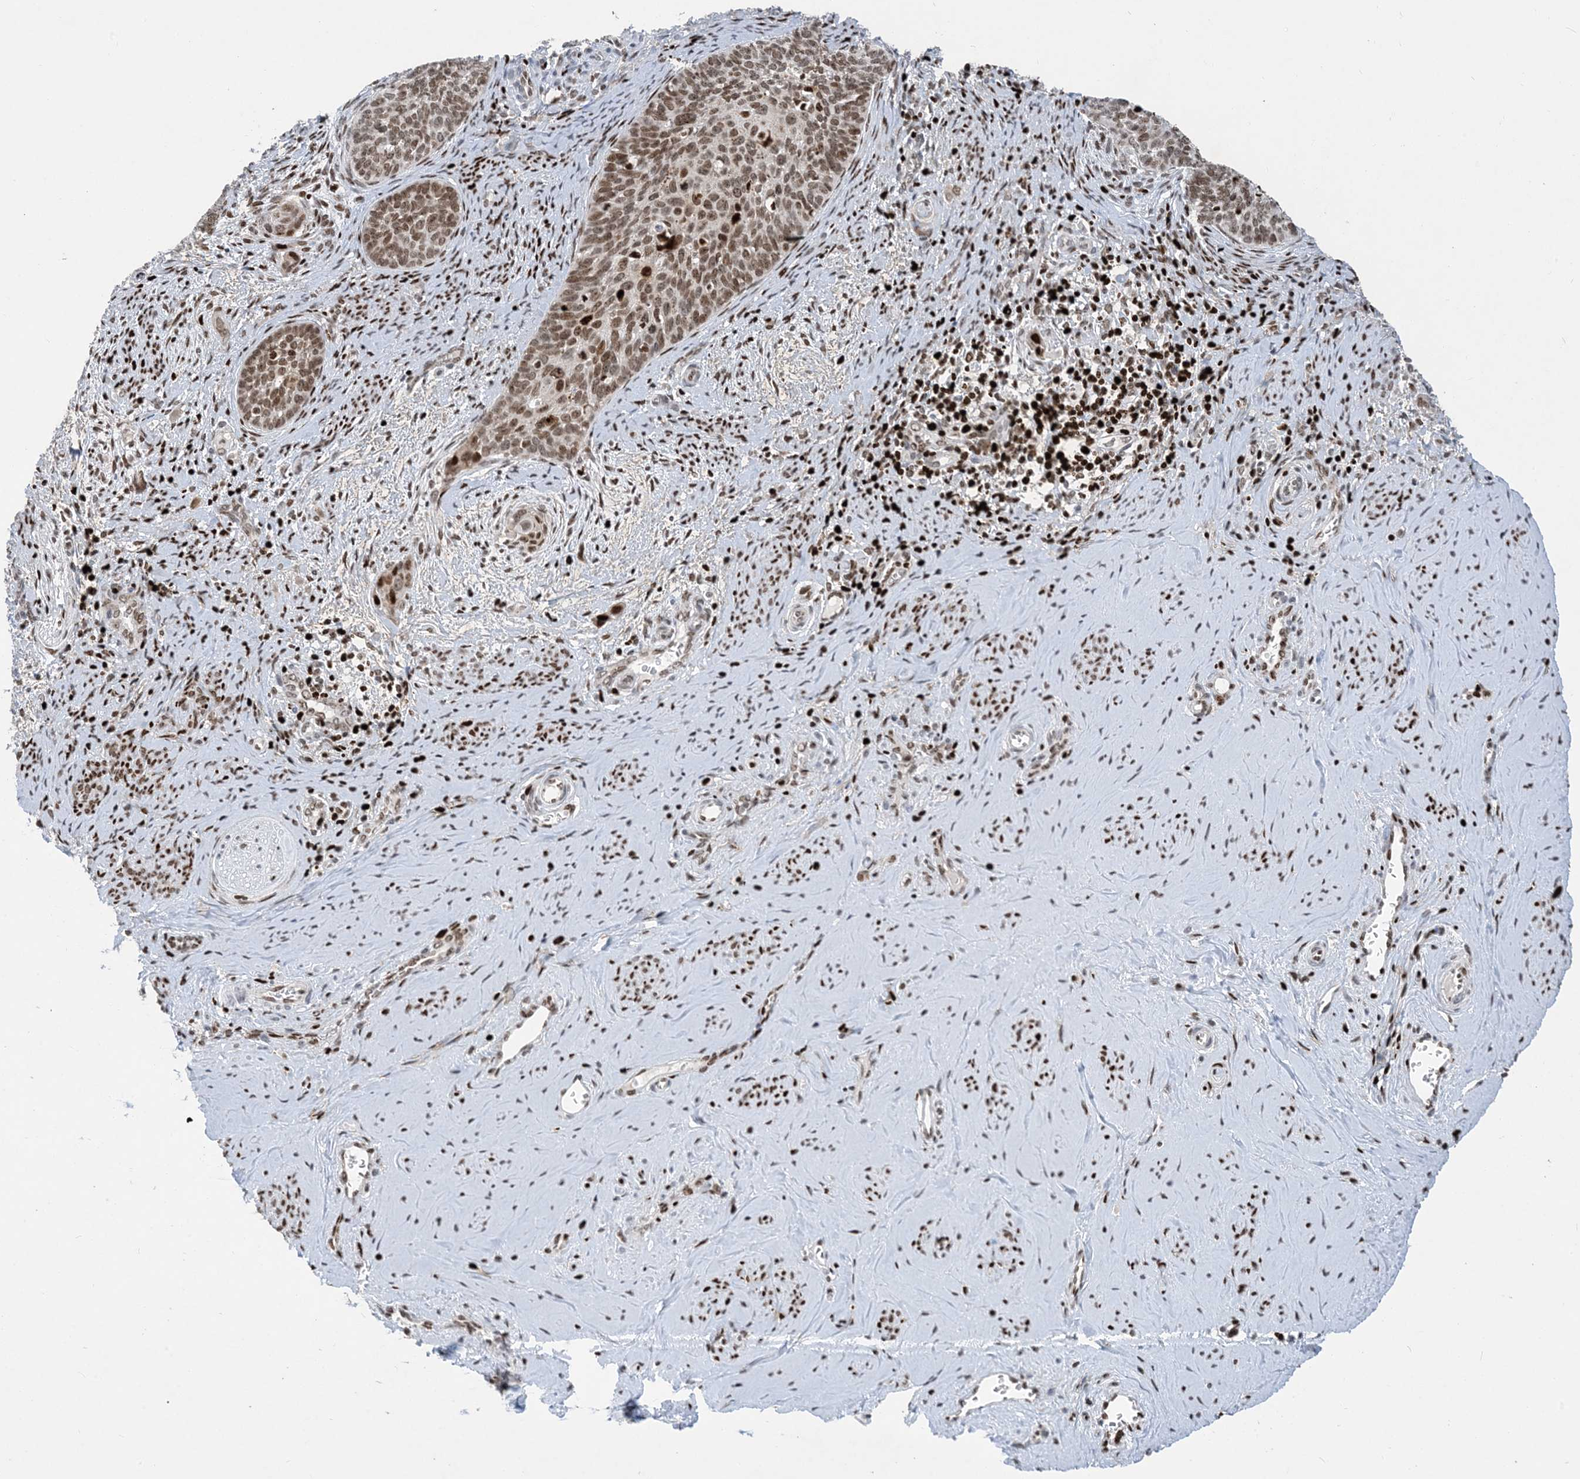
{"staining": {"intensity": "moderate", "quantity": ">75%", "location": "nuclear"}, "tissue": "cervical cancer", "cell_type": "Tumor cells", "image_type": "cancer", "snomed": [{"axis": "morphology", "description": "Squamous cell carcinoma, NOS"}, {"axis": "topography", "description": "Cervix"}], "caption": "Cervical squamous cell carcinoma stained for a protein displays moderate nuclear positivity in tumor cells. (IHC, brightfield microscopy, high magnification).", "gene": "SLC25A53", "patient": {"sex": "female", "age": 33}}